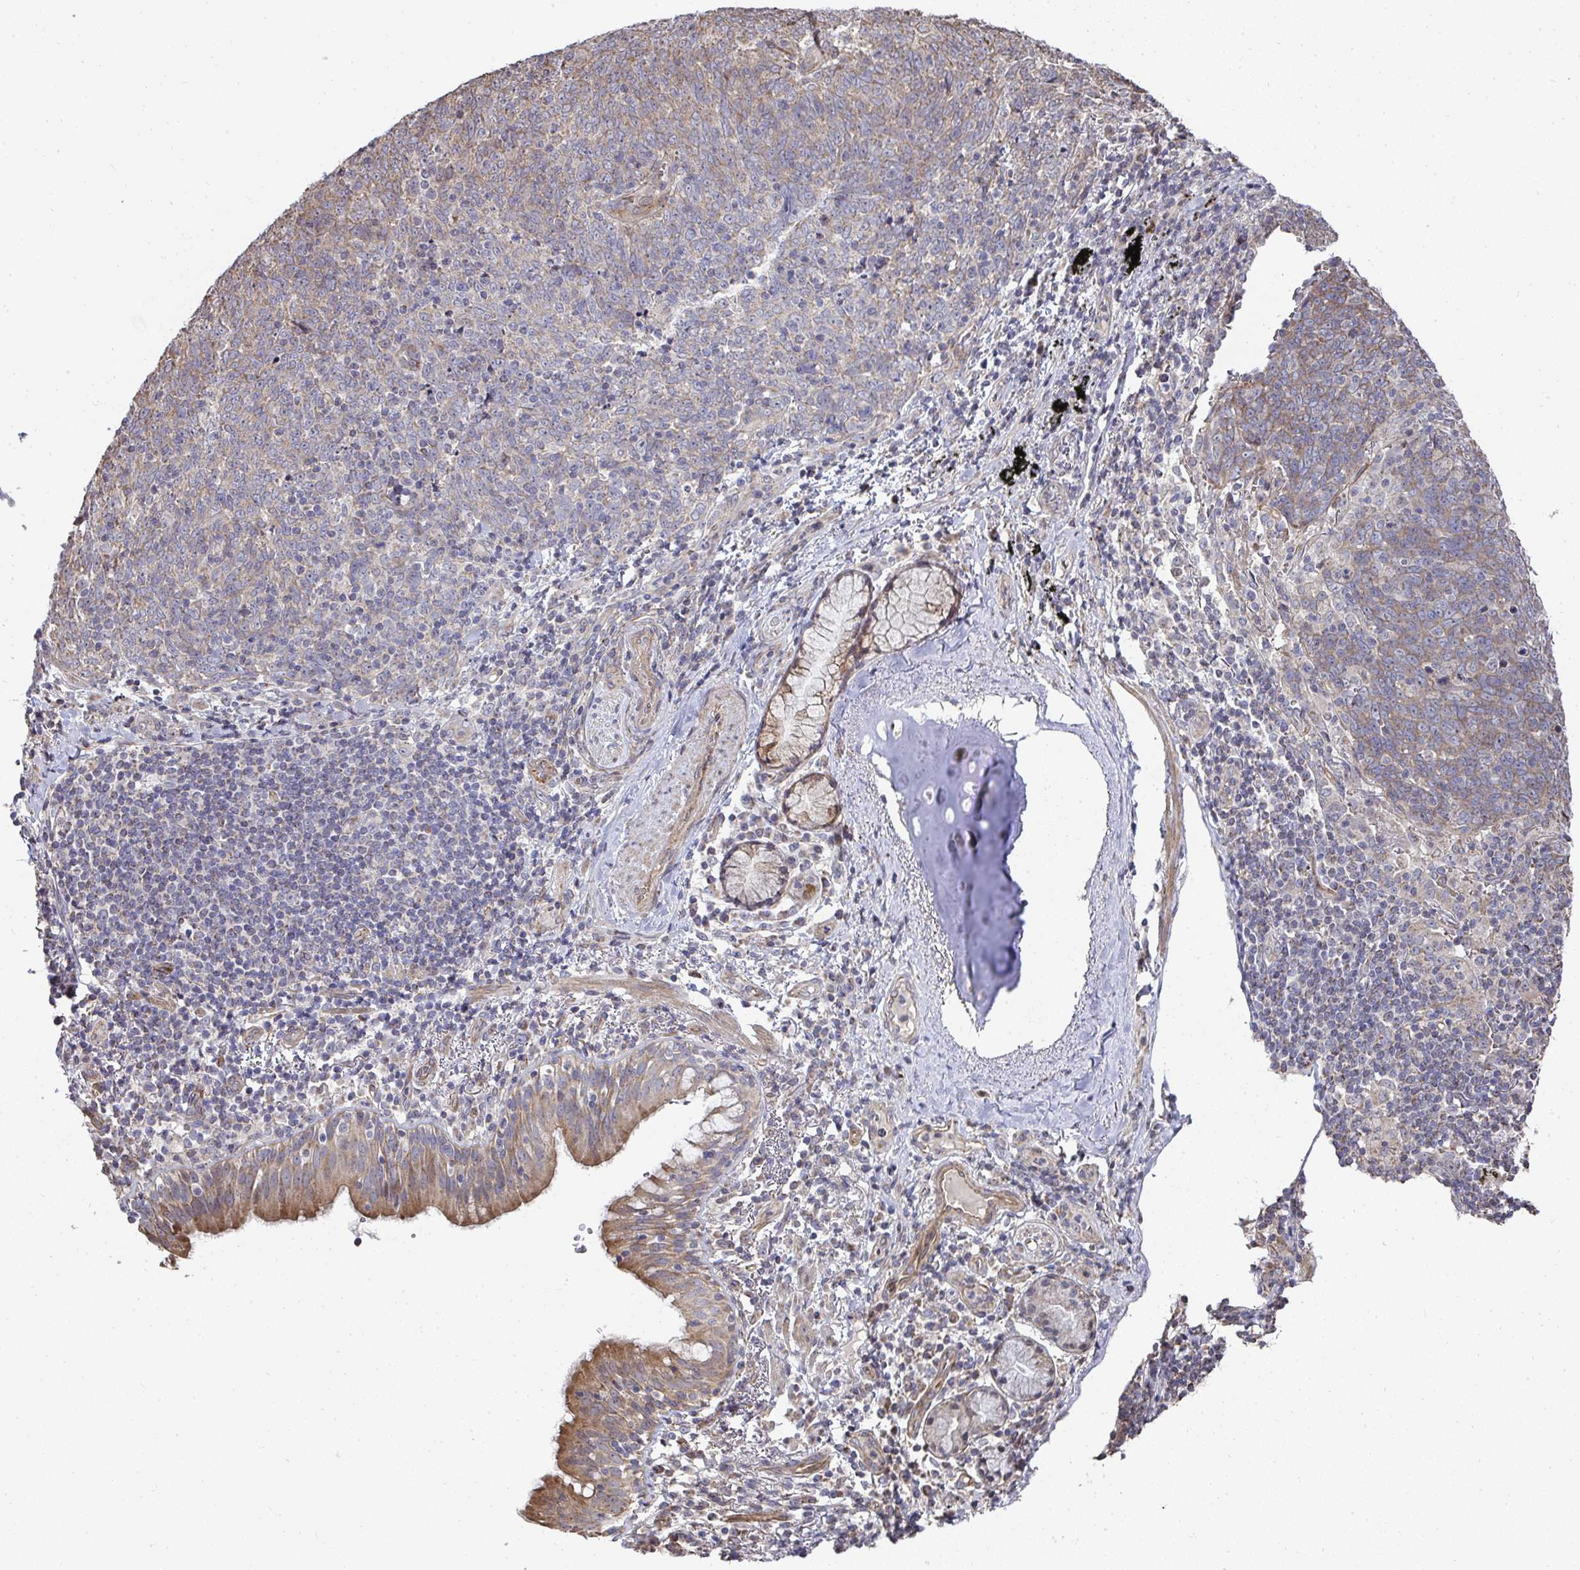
{"staining": {"intensity": "moderate", "quantity": ">75%", "location": "cytoplasmic/membranous"}, "tissue": "lung cancer", "cell_type": "Tumor cells", "image_type": "cancer", "snomed": [{"axis": "morphology", "description": "Squamous cell carcinoma, NOS"}, {"axis": "topography", "description": "Lung"}], "caption": "This image reveals IHC staining of human lung squamous cell carcinoma, with medium moderate cytoplasmic/membranous staining in about >75% of tumor cells.", "gene": "AGTPBP1", "patient": {"sex": "female", "age": 72}}